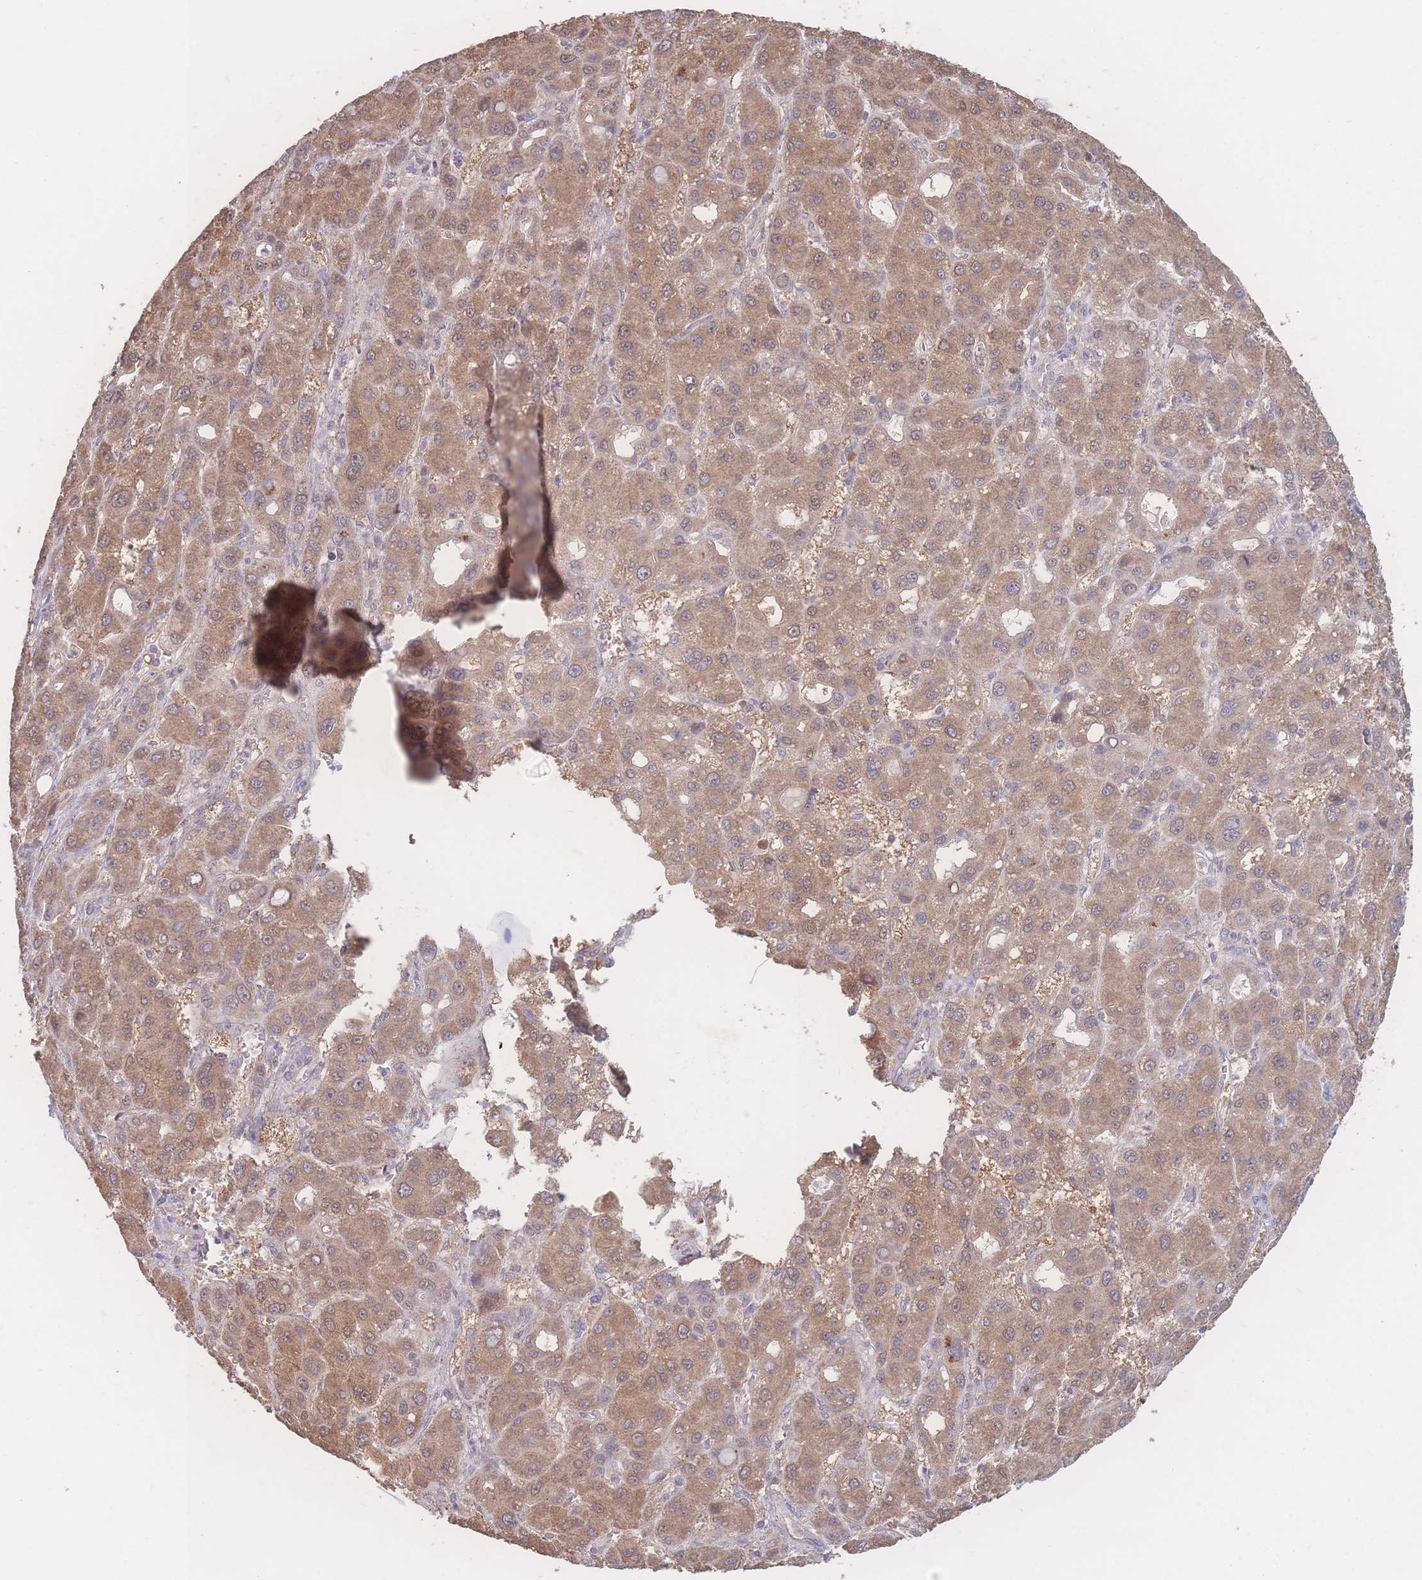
{"staining": {"intensity": "moderate", "quantity": ">75%", "location": "cytoplasmic/membranous"}, "tissue": "liver cancer", "cell_type": "Tumor cells", "image_type": "cancer", "snomed": [{"axis": "morphology", "description": "Carcinoma, Hepatocellular, NOS"}, {"axis": "topography", "description": "Liver"}], "caption": "Hepatocellular carcinoma (liver) stained for a protein (brown) shows moderate cytoplasmic/membranous positive positivity in approximately >75% of tumor cells.", "gene": "GIPR", "patient": {"sex": "male", "age": 55}}